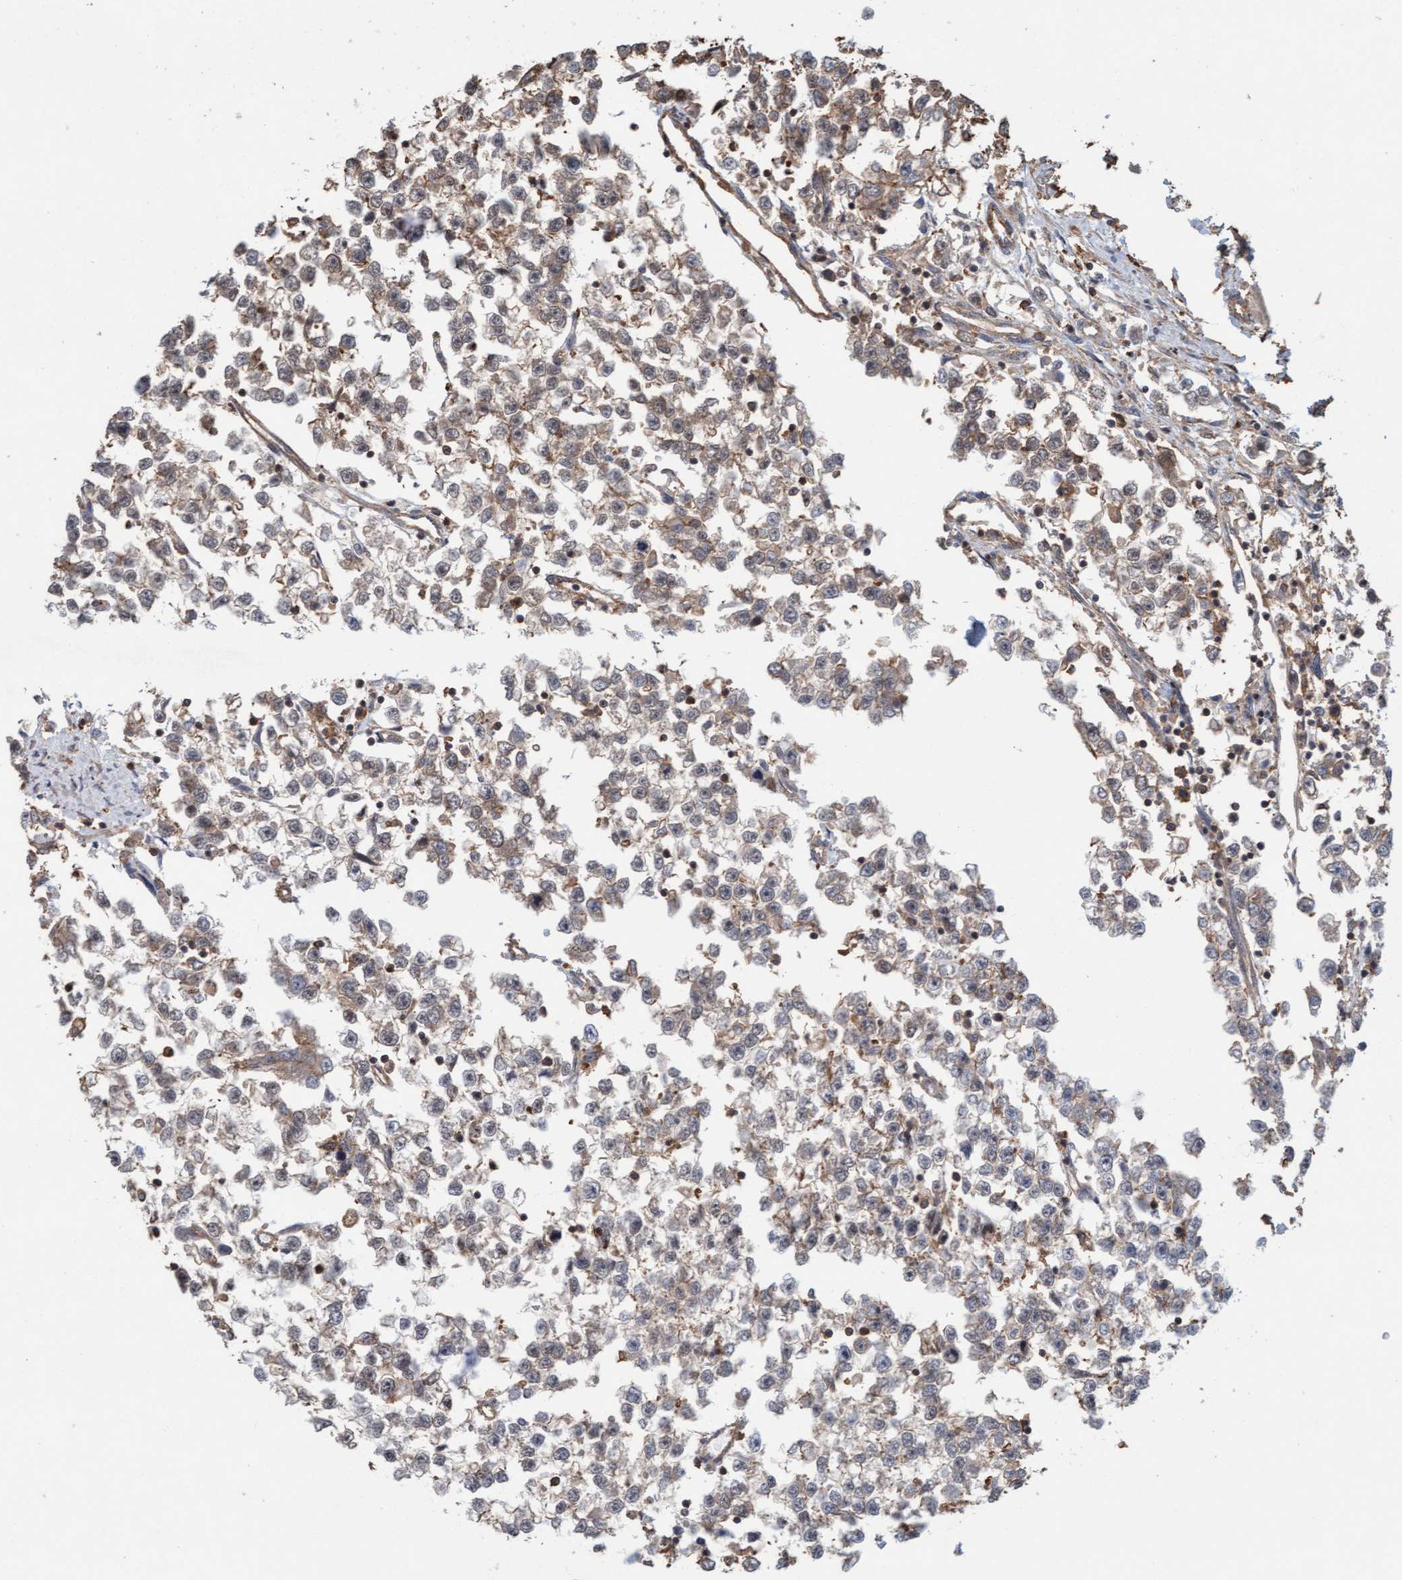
{"staining": {"intensity": "weak", "quantity": ">75%", "location": "cytoplasmic/membranous"}, "tissue": "testis cancer", "cell_type": "Tumor cells", "image_type": "cancer", "snomed": [{"axis": "morphology", "description": "Seminoma, NOS"}, {"axis": "morphology", "description": "Carcinoma, Embryonal, NOS"}, {"axis": "topography", "description": "Testis"}], "caption": "Testis cancer (embryonal carcinoma) stained with a protein marker displays weak staining in tumor cells.", "gene": "FXR2", "patient": {"sex": "male", "age": 51}}